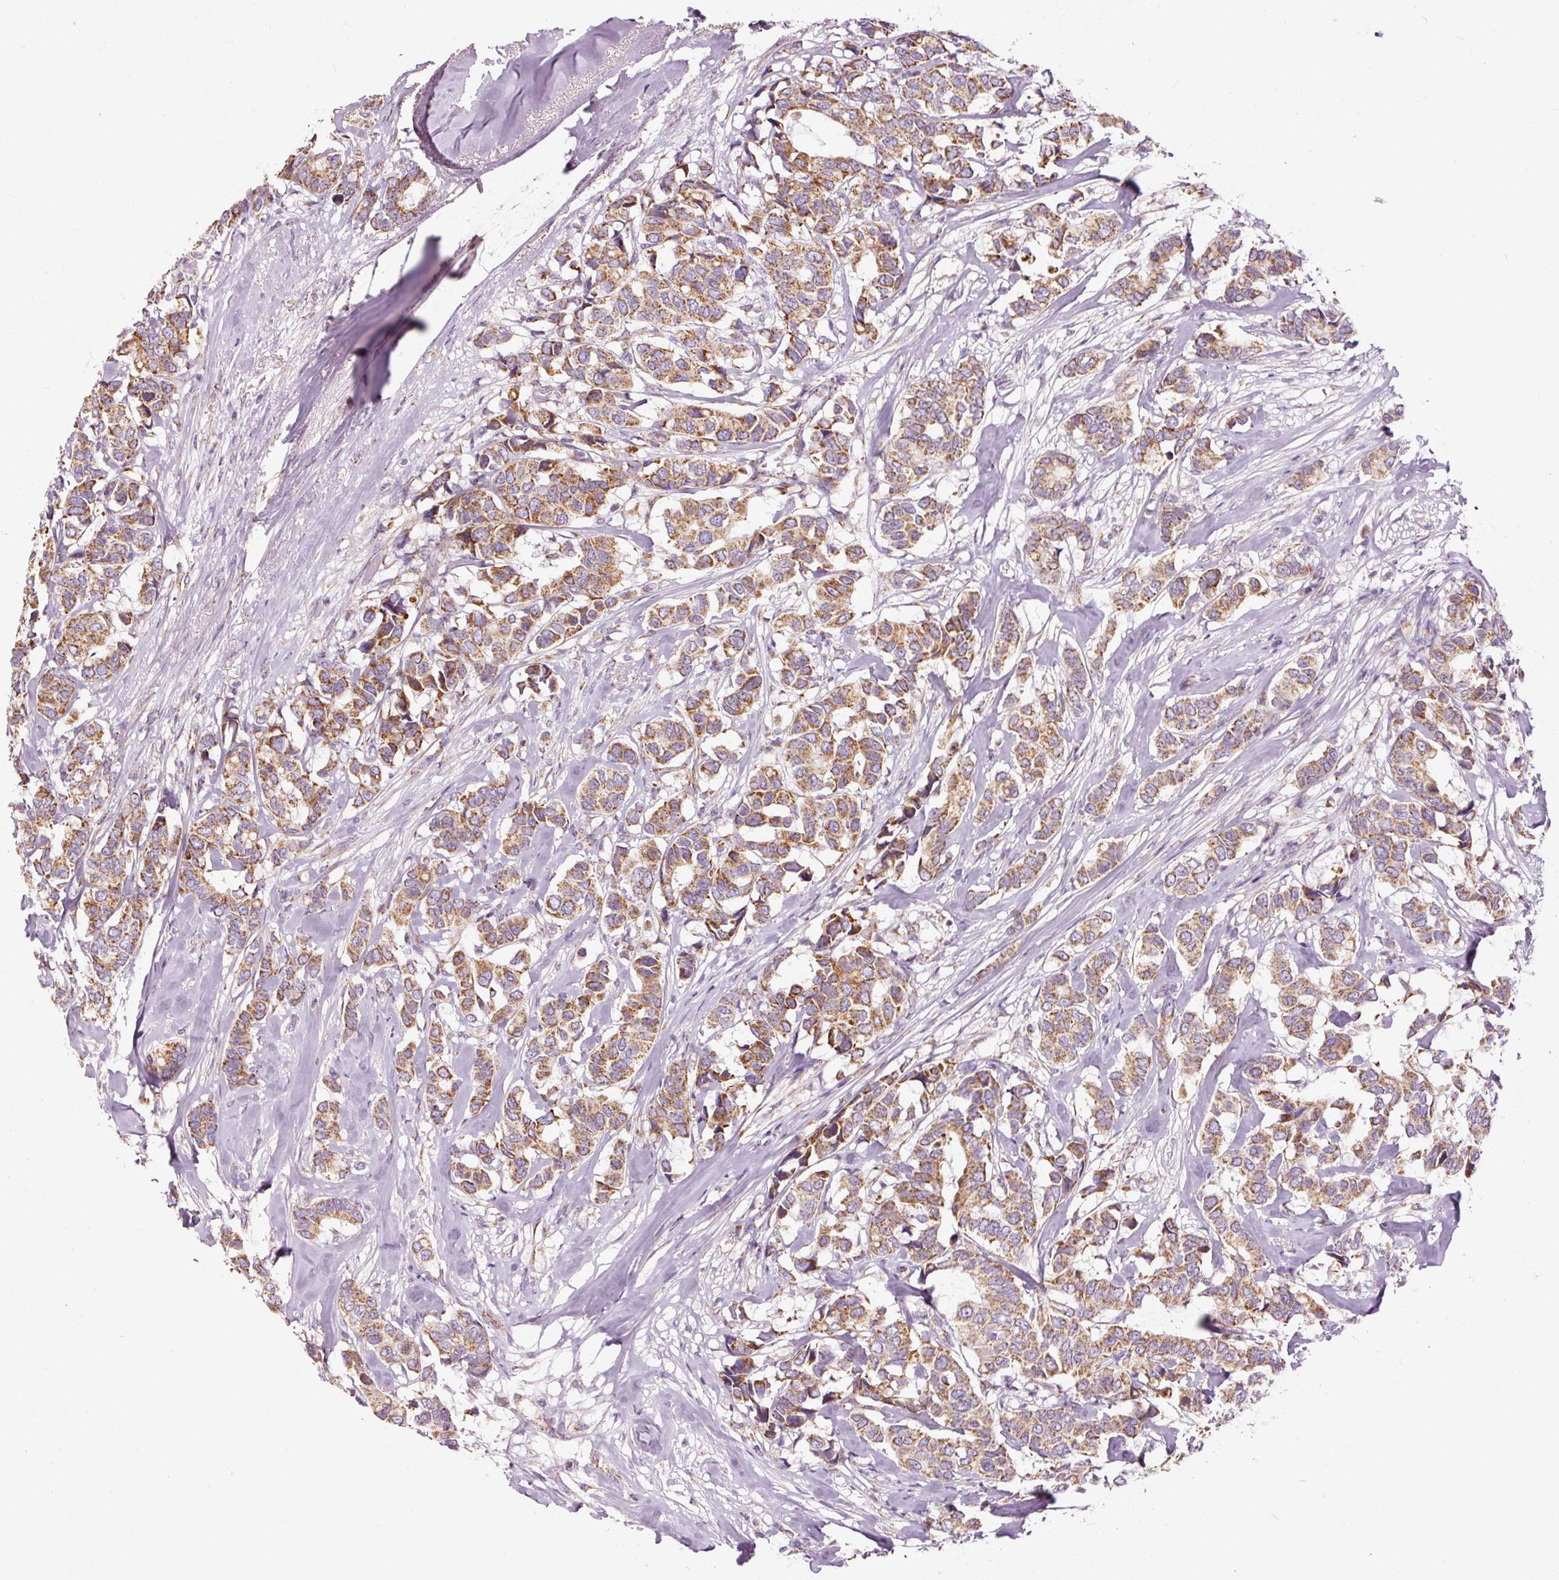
{"staining": {"intensity": "strong", "quantity": ">75%", "location": "cytoplasmic/membranous"}, "tissue": "breast cancer", "cell_type": "Tumor cells", "image_type": "cancer", "snomed": [{"axis": "morphology", "description": "Duct carcinoma"}, {"axis": "topography", "description": "Breast"}], "caption": "Human breast cancer (intraductal carcinoma) stained with a brown dye shows strong cytoplasmic/membranous positive positivity in approximately >75% of tumor cells.", "gene": "NDUFB4", "patient": {"sex": "female", "age": 87}}